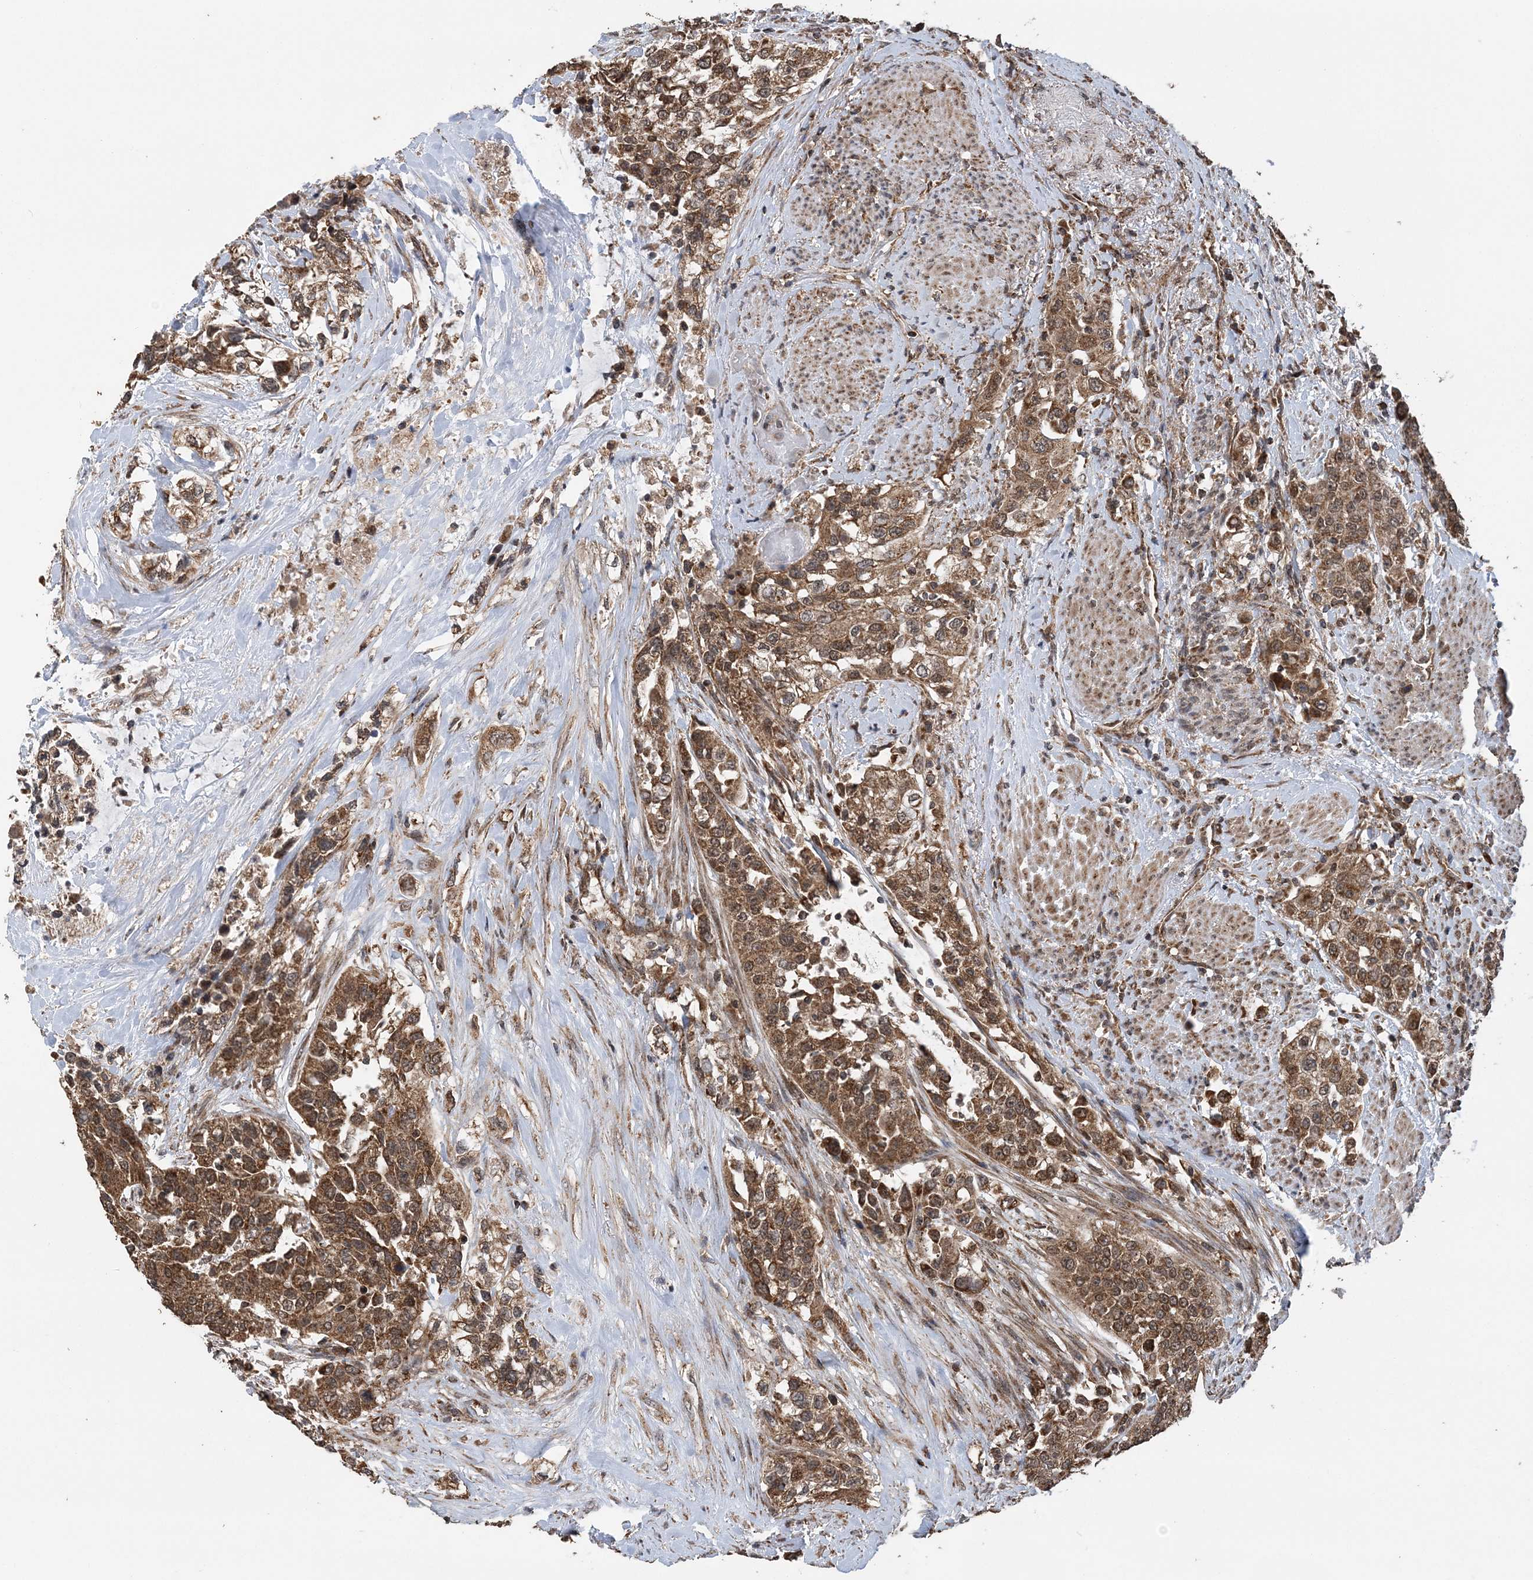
{"staining": {"intensity": "moderate", "quantity": ">75%", "location": "cytoplasmic/membranous"}, "tissue": "urothelial cancer", "cell_type": "Tumor cells", "image_type": "cancer", "snomed": [{"axis": "morphology", "description": "Urothelial carcinoma, High grade"}, {"axis": "topography", "description": "Urinary bladder"}], "caption": "Immunohistochemistry micrograph of urothelial cancer stained for a protein (brown), which exhibits medium levels of moderate cytoplasmic/membranous positivity in approximately >75% of tumor cells.", "gene": "PCBP1", "patient": {"sex": "female", "age": 80}}